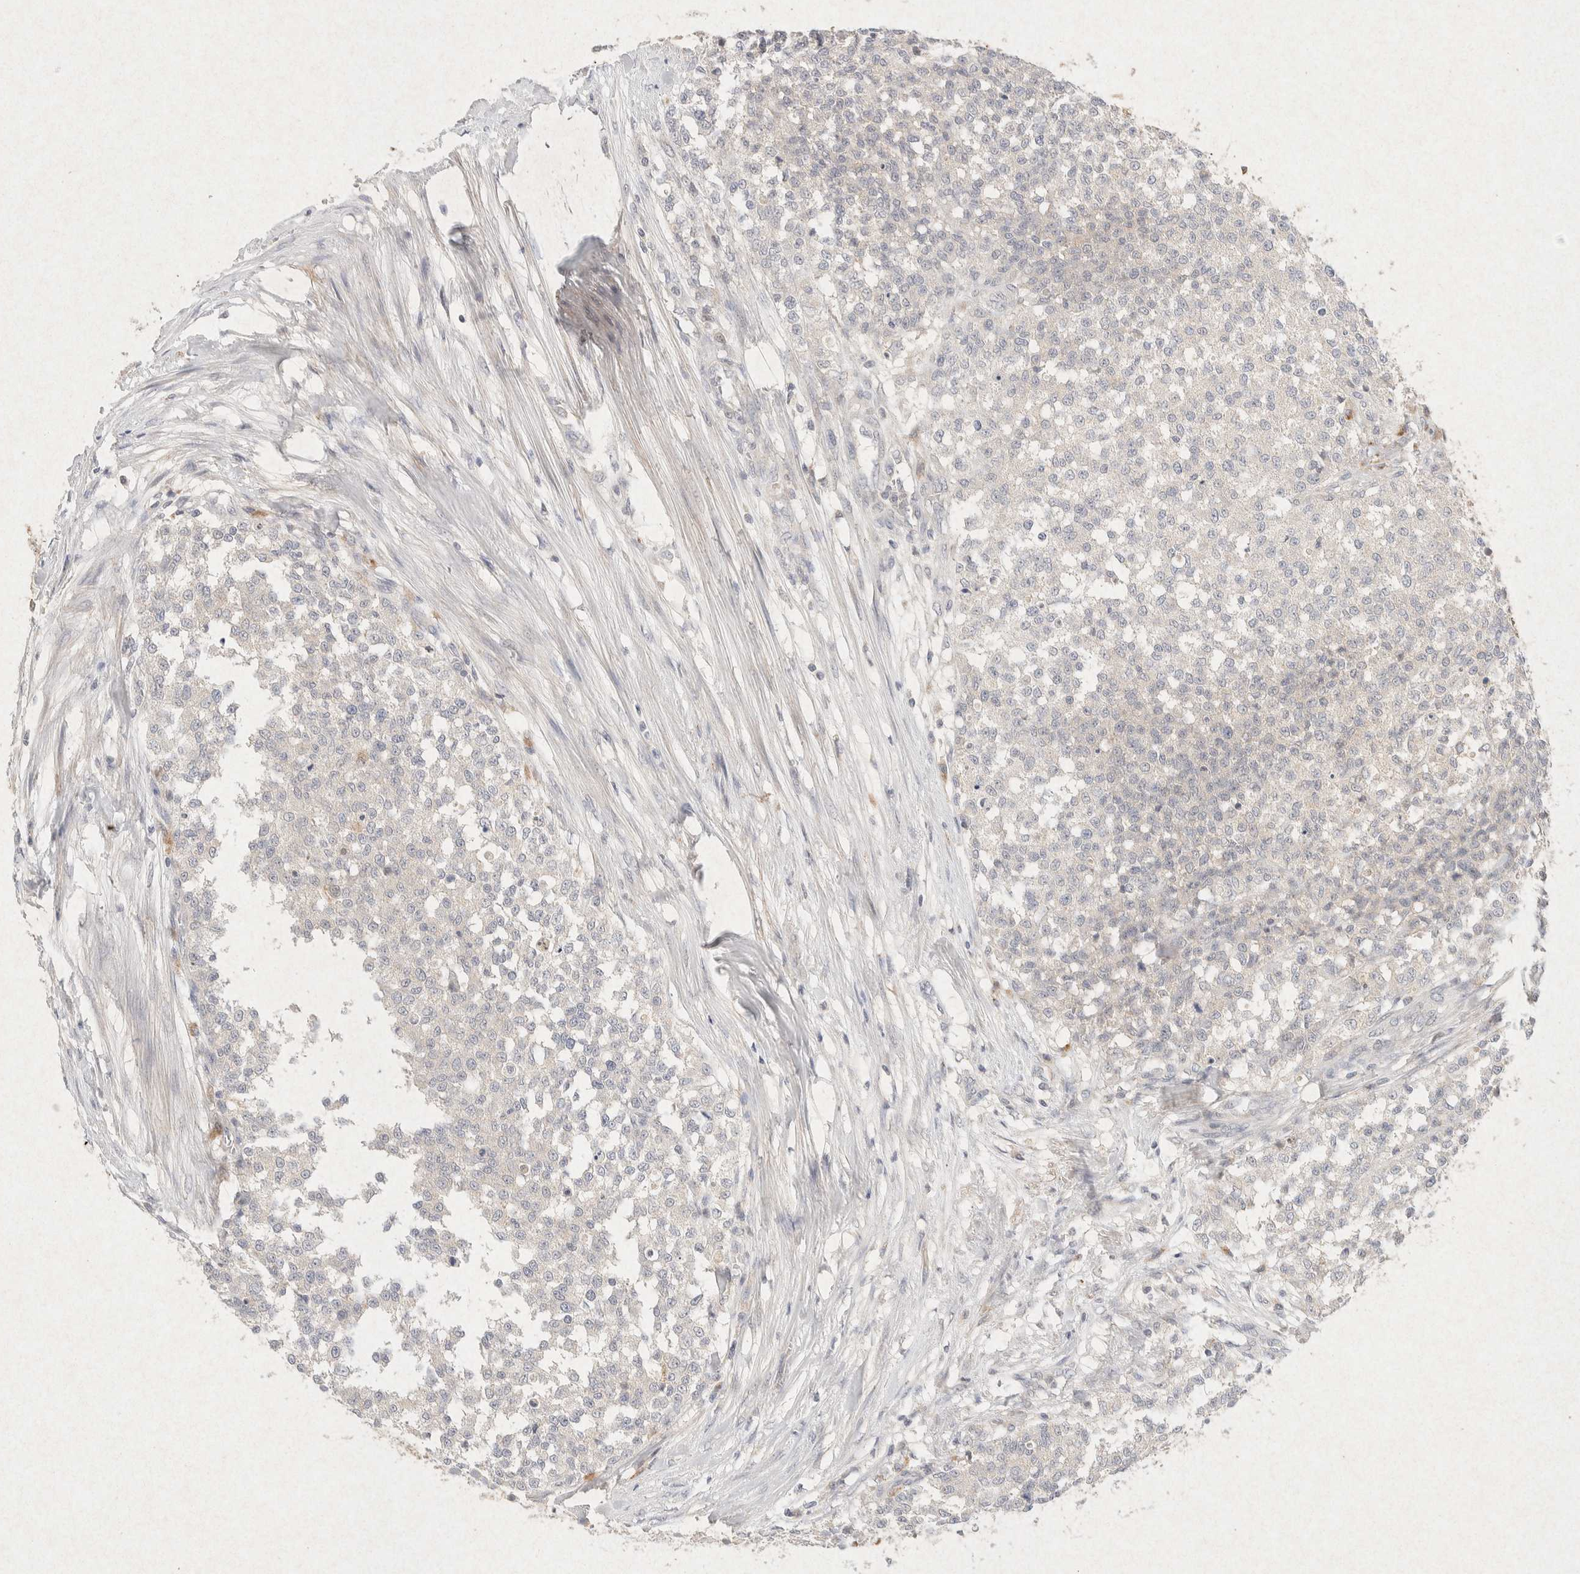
{"staining": {"intensity": "negative", "quantity": "none", "location": "none"}, "tissue": "testis cancer", "cell_type": "Tumor cells", "image_type": "cancer", "snomed": [{"axis": "morphology", "description": "Seminoma, NOS"}, {"axis": "topography", "description": "Testis"}], "caption": "The photomicrograph reveals no significant expression in tumor cells of seminoma (testis).", "gene": "GNAI1", "patient": {"sex": "male", "age": 59}}